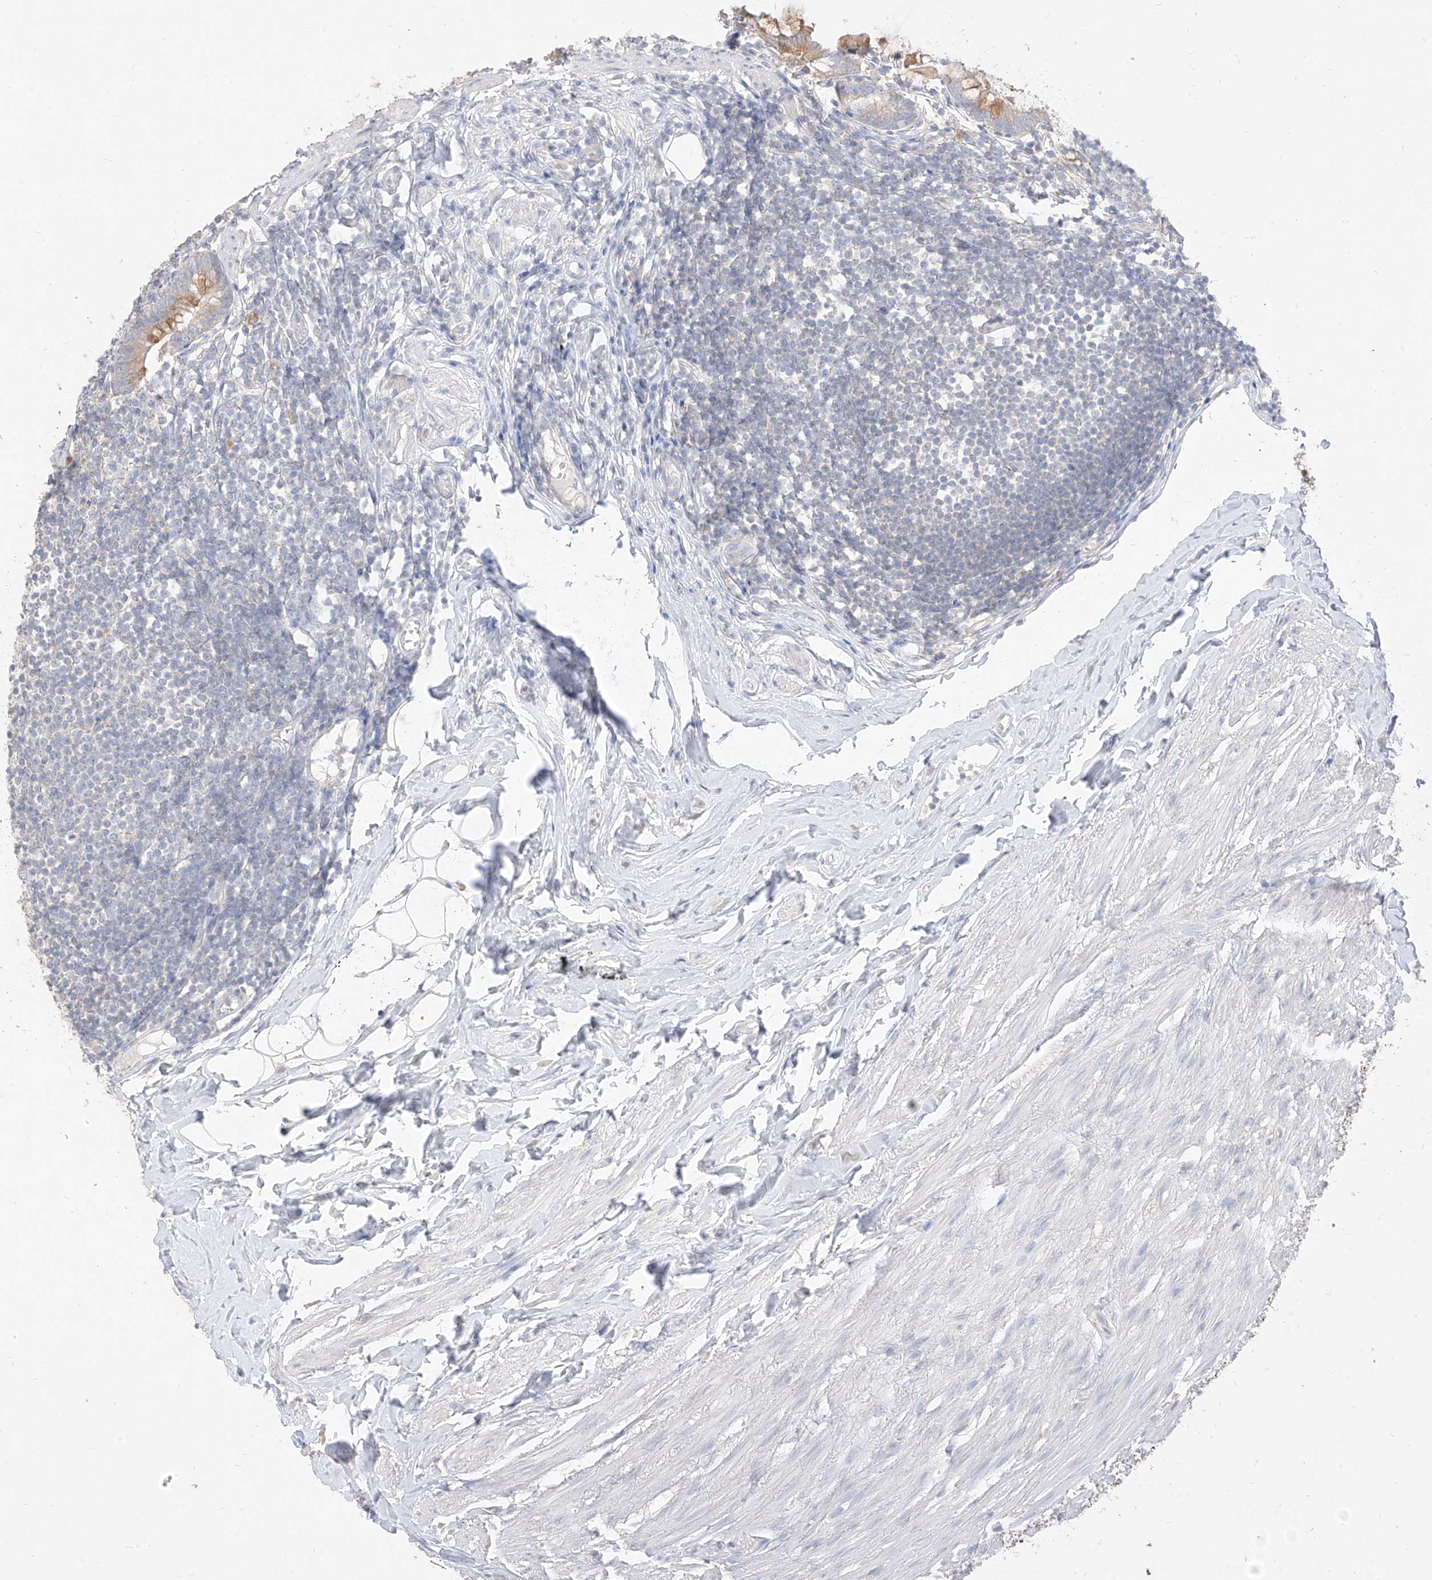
{"staining": {"intensity": "weak", "quantity": "25%-75%", "location": "cytoplasmic/membranous"}, "tissue": "appendix", "cell_type": "Glandular cells", "image_type": "normal", "snomed": [{"axis": "morphology", "description": "Normal tissue, NOS"}, {"axis": "topography", "description": "Appendix"}], "caption": "Immunohistochemical staining of normal human appendix displays weak cytoplasmic/membranous protein staining in about 25%-75% of glandular cells. (Brightfield microscopy of DAB IHC at high magnification).", "gene": "ZZEF1", "patient": {"sex": "female", "age": 62}}